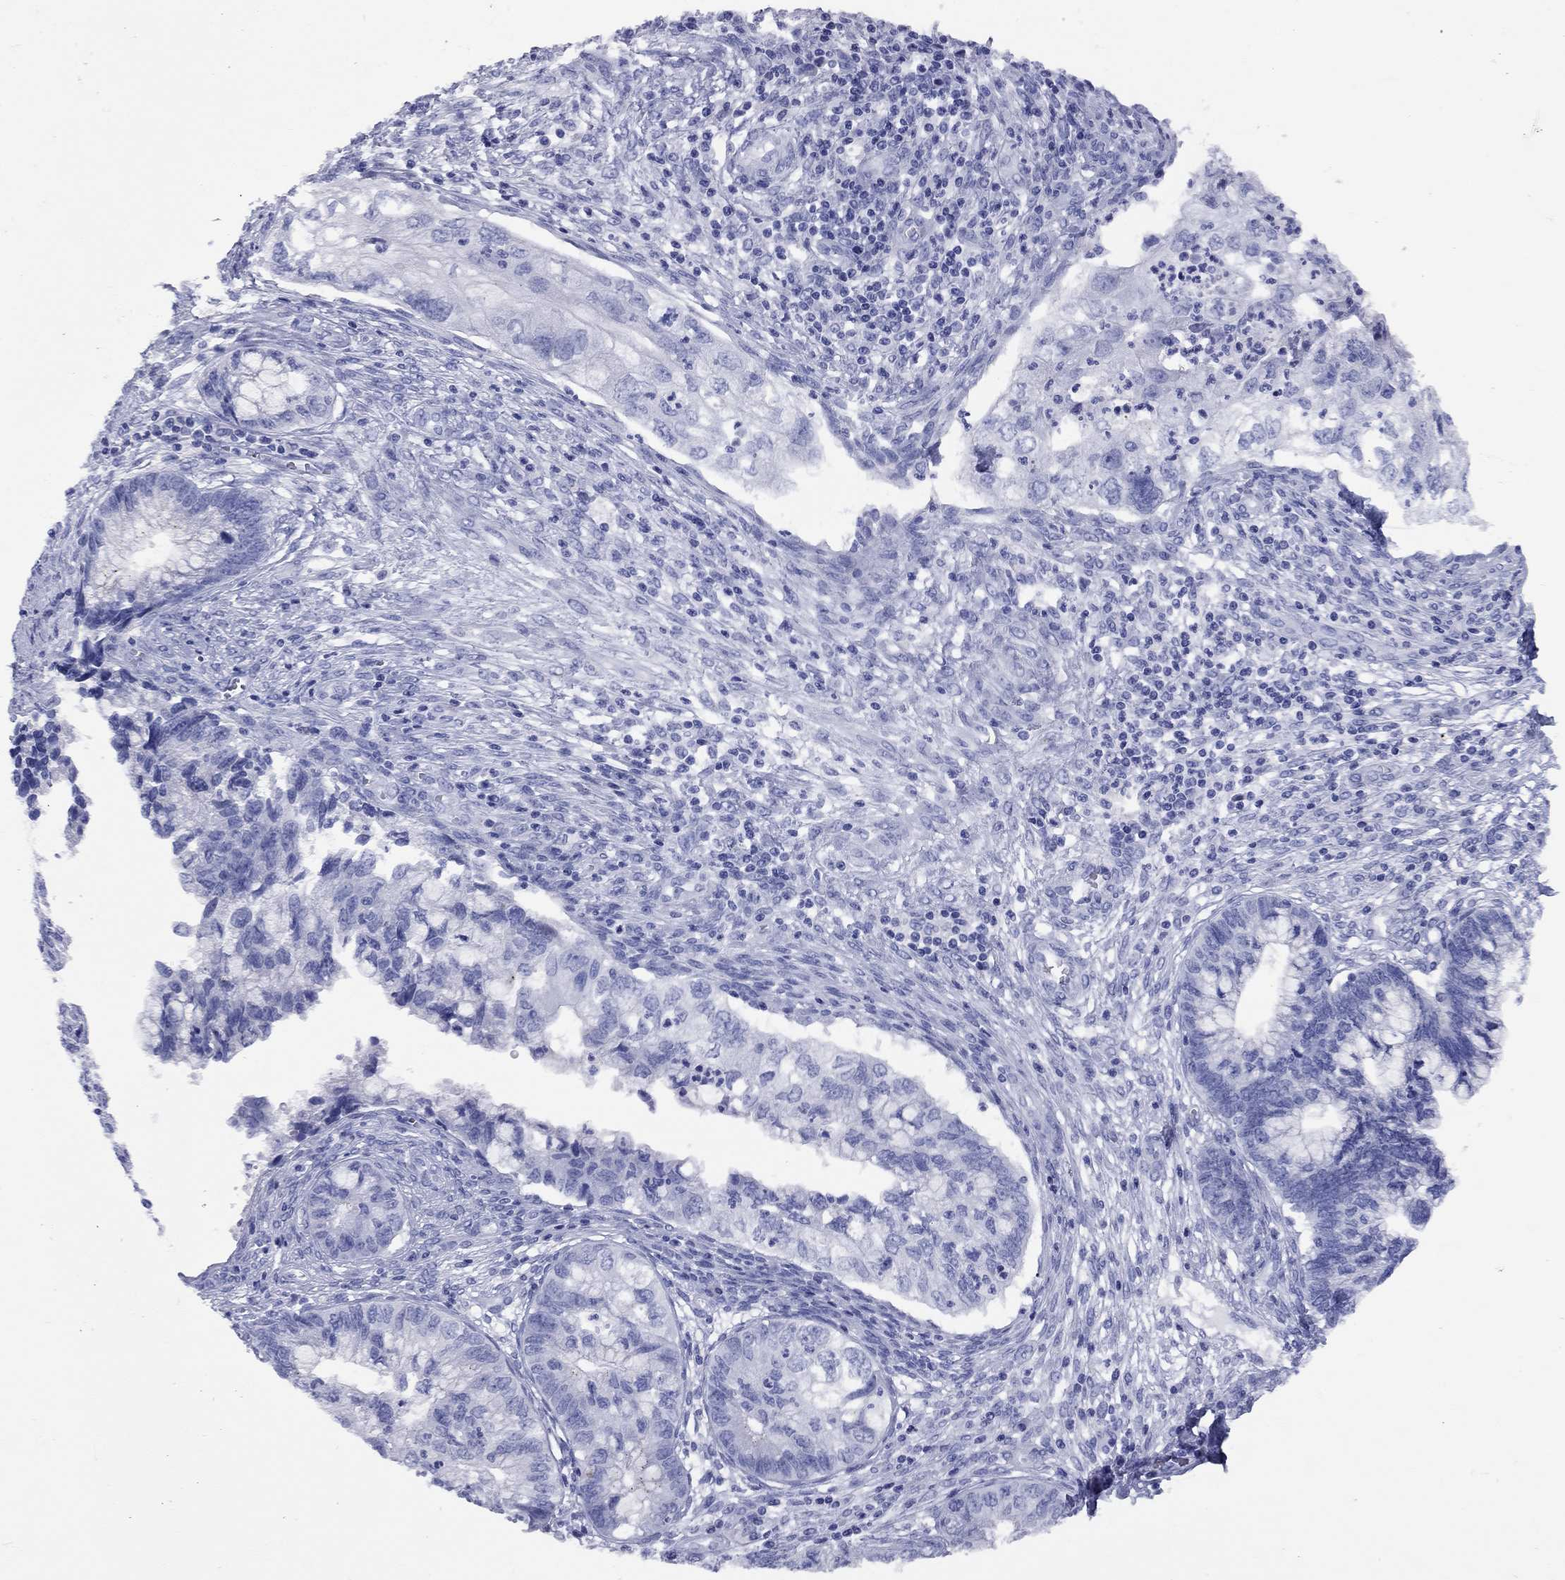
{"staining": {"intensity": "negative", "quantity": "none", "location": "none"}, "tissue": "cervical cancer", "cell_type": "Tumor cells", "image_type": "cancer", "snomed": [{"axis": "morphology", "description": "Adenocarcinoma, NOS"}, {"axis": "topography", "description": "Cervix"}], "caption": "Cervical adenocarcinoma was stained to show a protein in brown. There is no significant positivity in tumor cells. (Immunohistochemistry, brightfield microscopy, high magnification).", "gene": "CCNA1", "patient": {"sex": "female", "age": 44}}